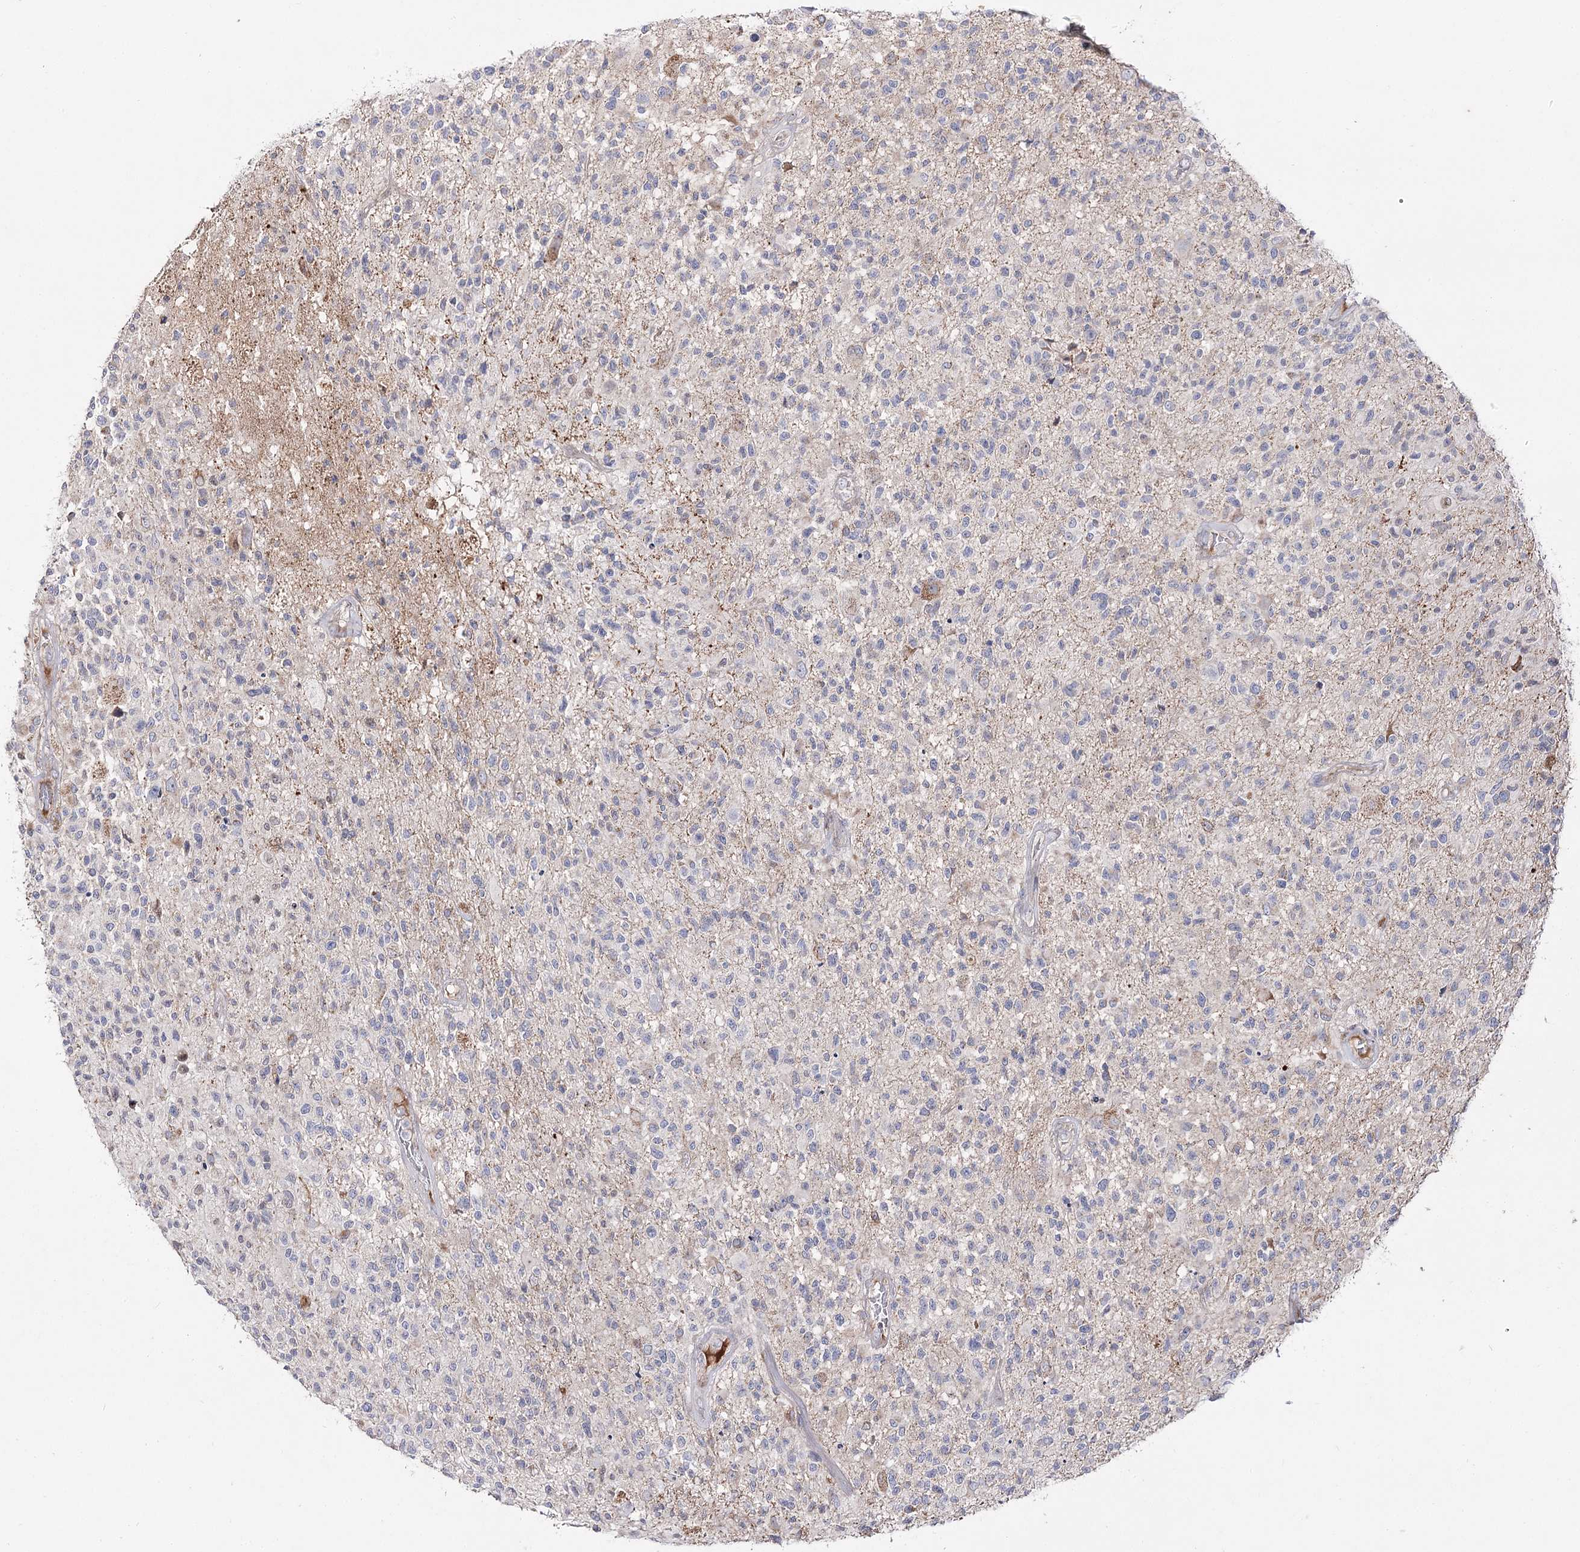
{"staining": {"intensity": "negative", "quantity": "none", "location": "none"}, "tissue": "glioma", "cell_type": "Tumor cells", "image_type": "cancer", "snomed": [{"axis": "morphology", "description": "Glioma, malignant, High grade"}, {"axis": "morphology", "description": "Glioblastoma, NOS"}, {"axis": "topography", "description": "Brain"}], "caption": "A micrograph of human glioma is negative for staining in tumor cells. The staining was performed using DAB (3,3'-diaminobenzidine) to visualize the protein expression in brown, while the nuclei were stained in blue with hematoxylin (Magnification: 20x).", "gene": "C11orf80", "patient": {"sex": "male", "age": 60}}